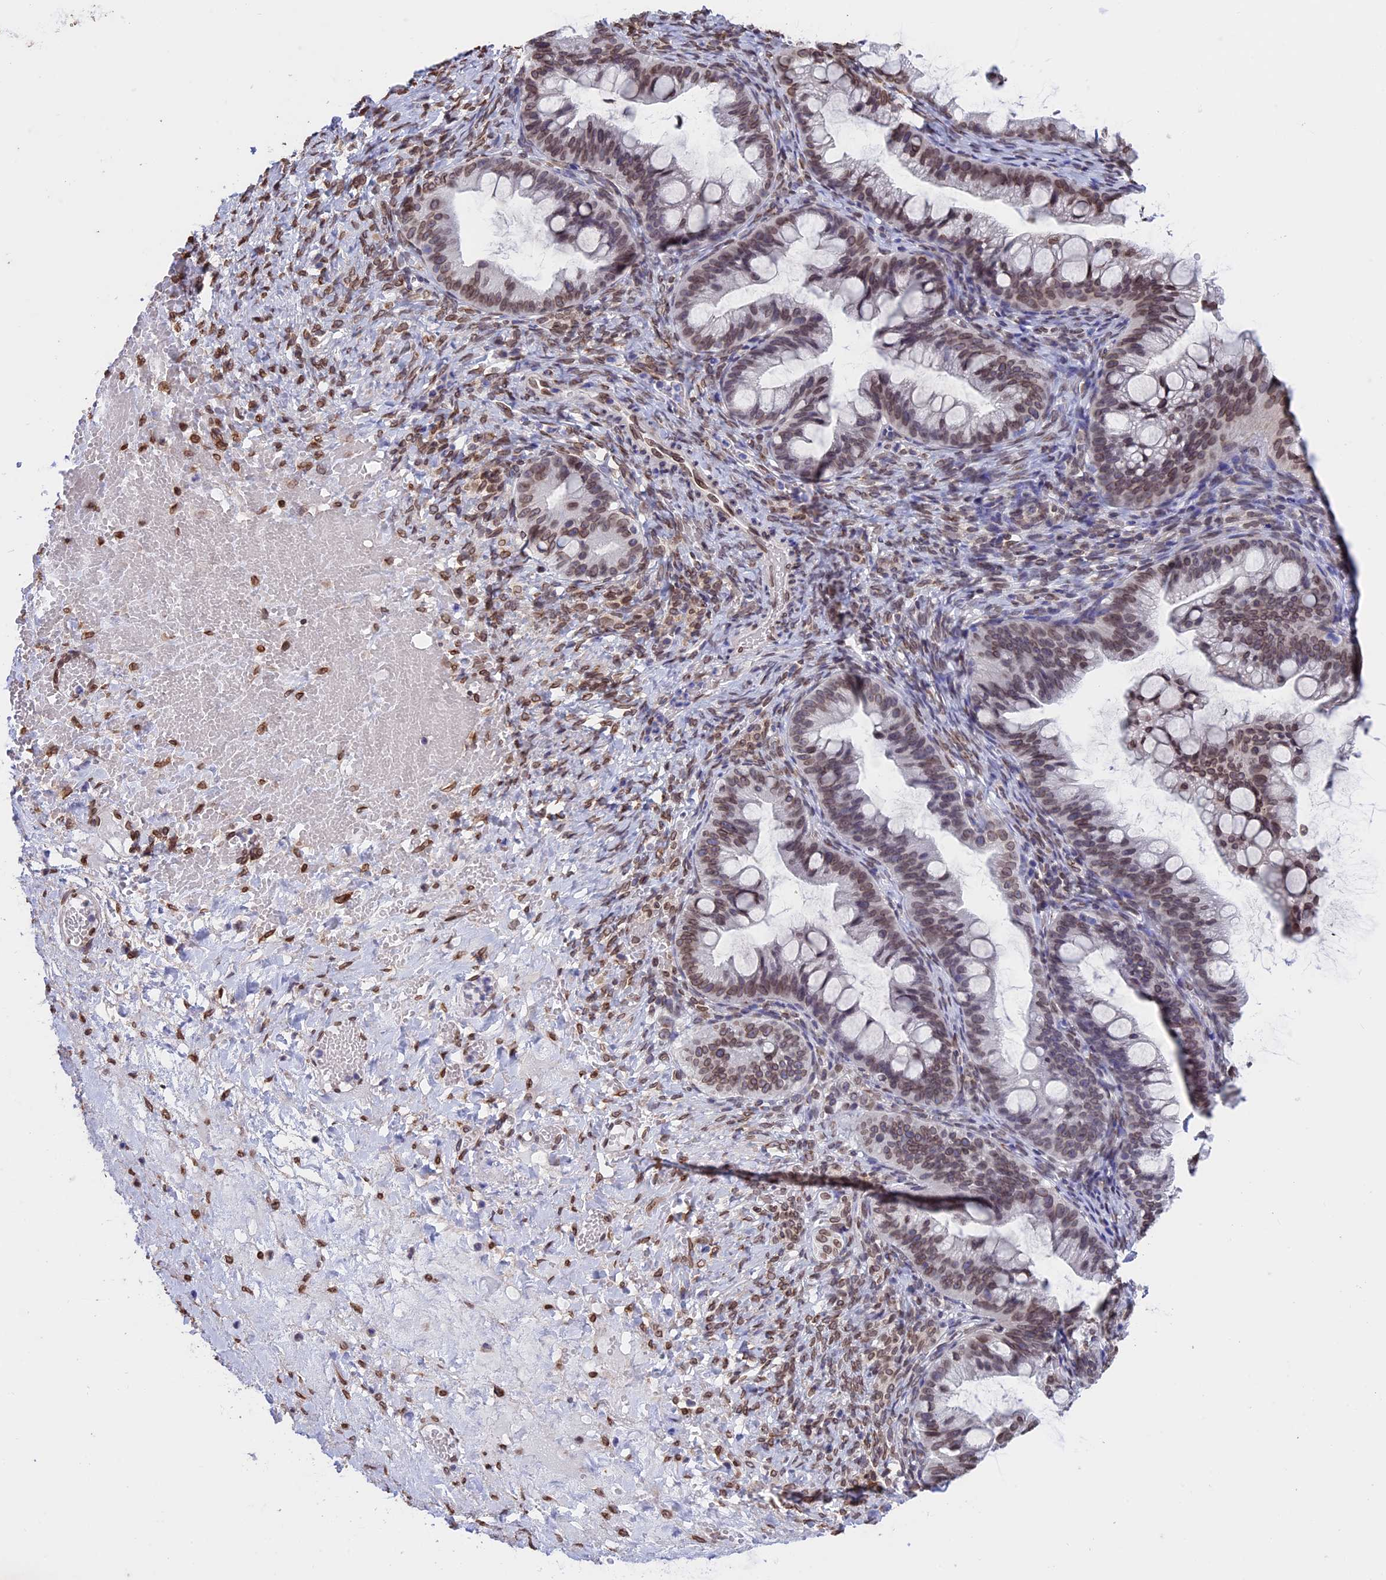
{"staining": {"intensity": "moderate", "quantity": ">75%", "location": "cytoplasmic/membranous,nuclear"}, "tissue": "ovarian cancer", "cell_type": "Tumor cells", "image_type": "cancer", "snomed": [{"axis": "morphology", "description": "Cystadenocarcinoma, mucinous, NOS"}, {"axis": "topography", "description": "Ovary"}], "caption": "Ovarian mucinous cystadenocarcinoma stained with a protein marker exhibits moderate staining in tumor cells.", "gene": "TMPRSS7", "patient": {"sex": "female", "age": 73}}